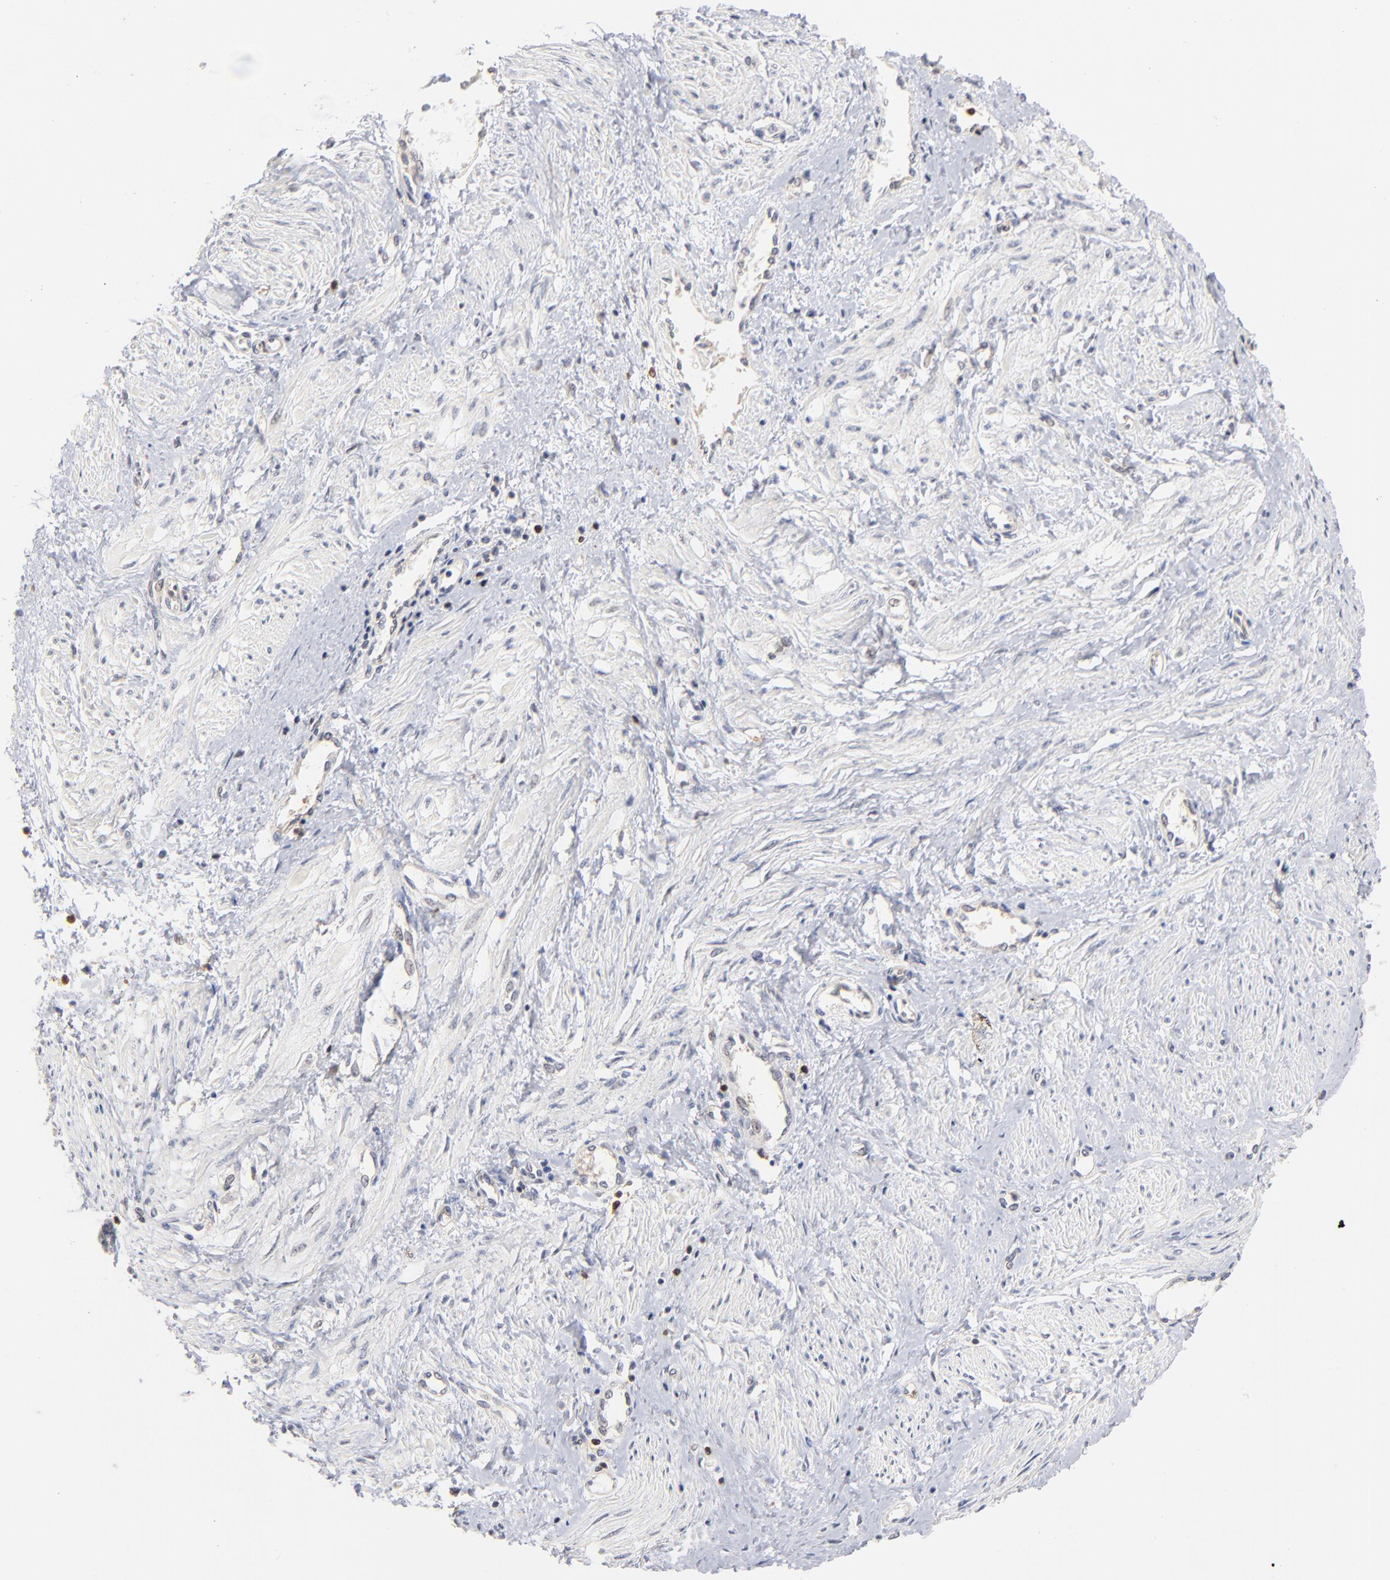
{"staining": {"intensity": "negative", "quantity": "none", "location": "none"}, "tissue": "smooth muscle", "cell_type": "Smooth muscle cells", "image_type": "normal", "snomed": [{"axis": "morphology", "description": "Normal tissue, NOS"}, {"axis": "topography", "description": "Smooth muscle"}, {"axis": "topography", "description": "Uterus"}], "caption": "High magnification brightfield microscopy of normal smooth muscle stained with DAB (brown) and counterstained with hematoxylin (blue): smooth muscle cells show no significant positivity.", "gene": "WIPF1", "patient": {"sex": "female", "age": 39}}